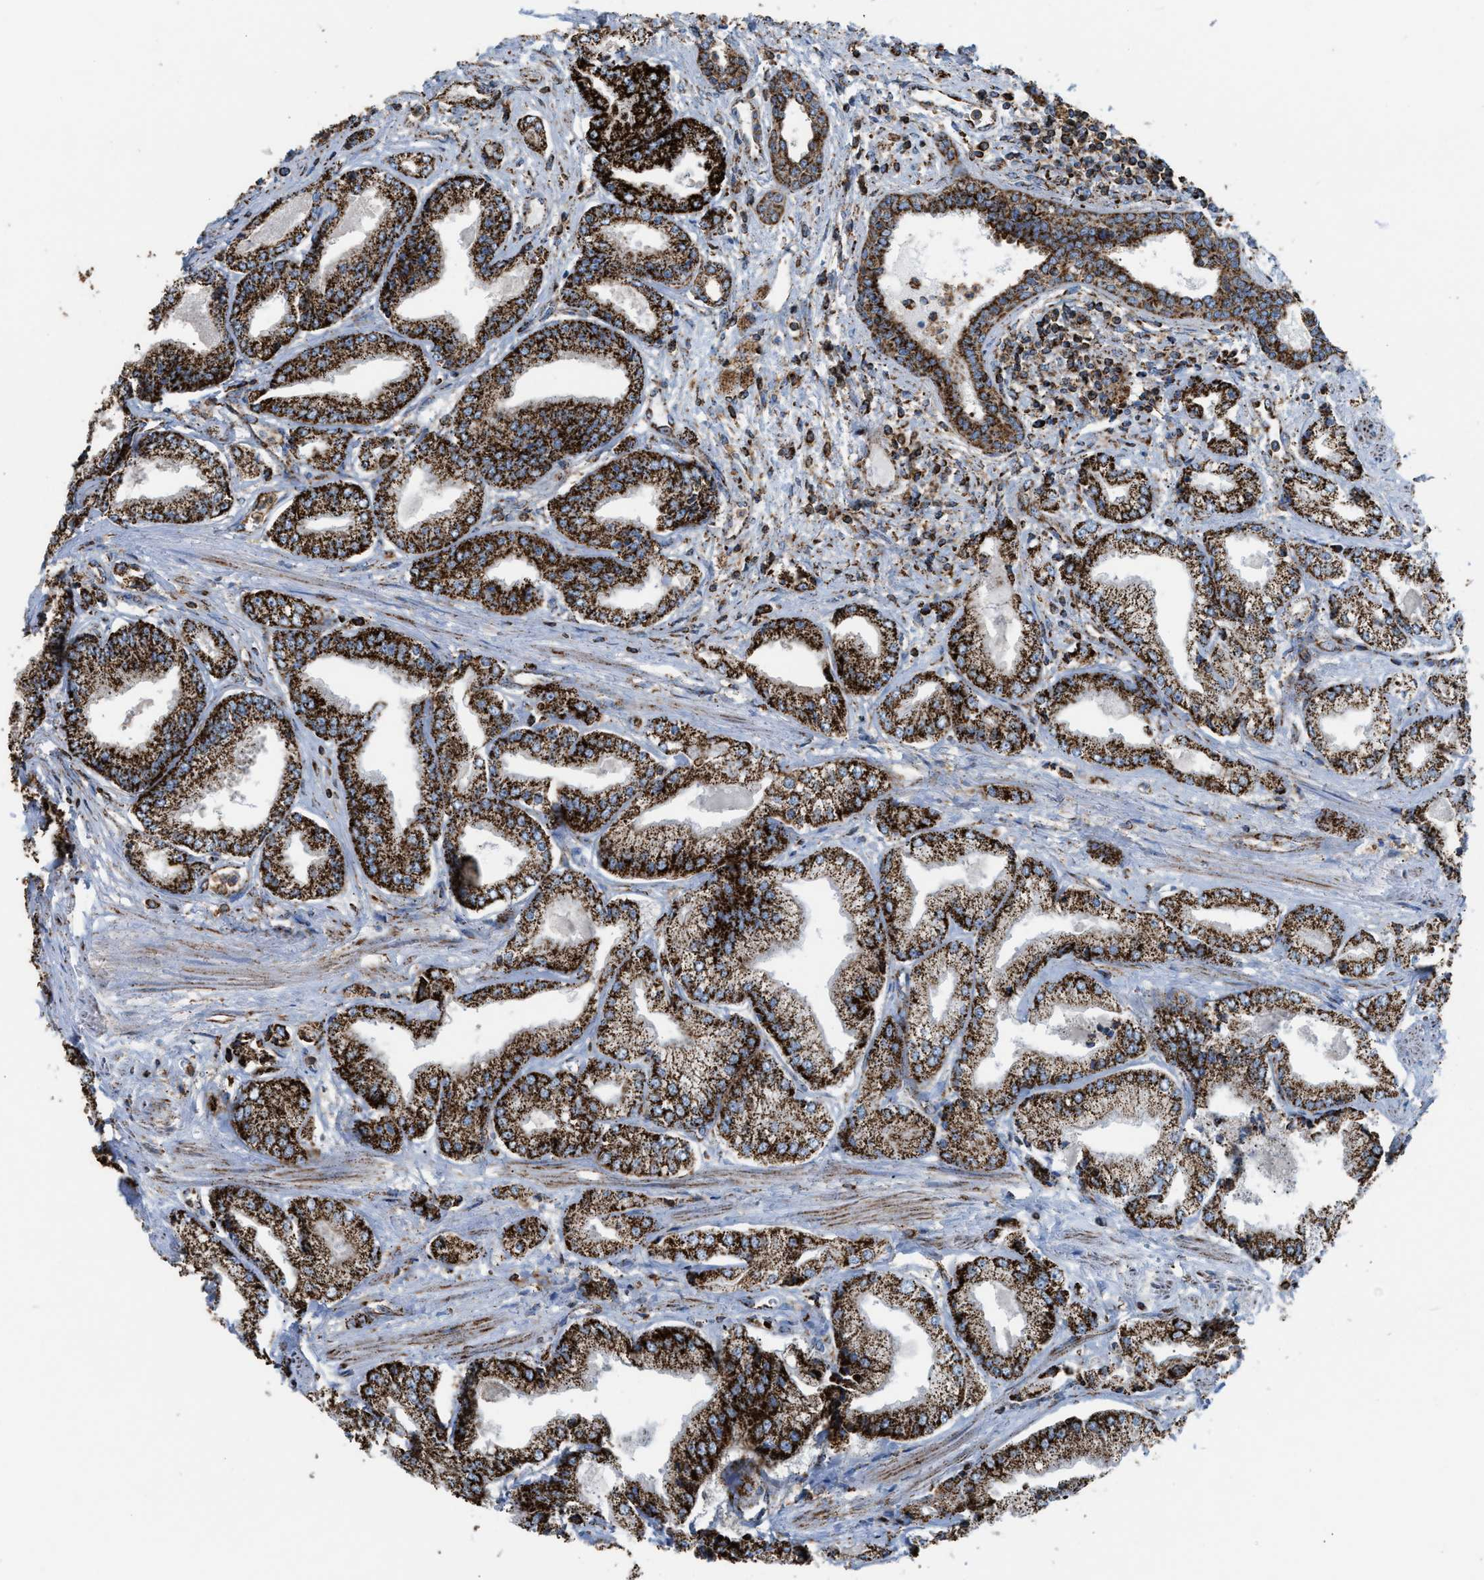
{"staining": {"intensity": "strong", "quantity": ">75%", "location": "cytoplasmic/membranous"}, "tissue": "prostate cancer", "cell_type": "Tumor cells", "image_type": "cancer", "snomed": [{"axis": "morphology", "description": "Adenocarcinoma, Low grade"}, {"axis": "topography", "description": "Prostate"}], "caption": "Protein staining of prostate low-grade adenocarcinoma tissue demonstrates strong cytoplasmic/membranous positivity in about >75% of tumor cells. (DAB IHC, brown staining for protein, blue staining for nuclei).", "gene": "ECHS1", "patient": {"sex": "male", "age": 52}}